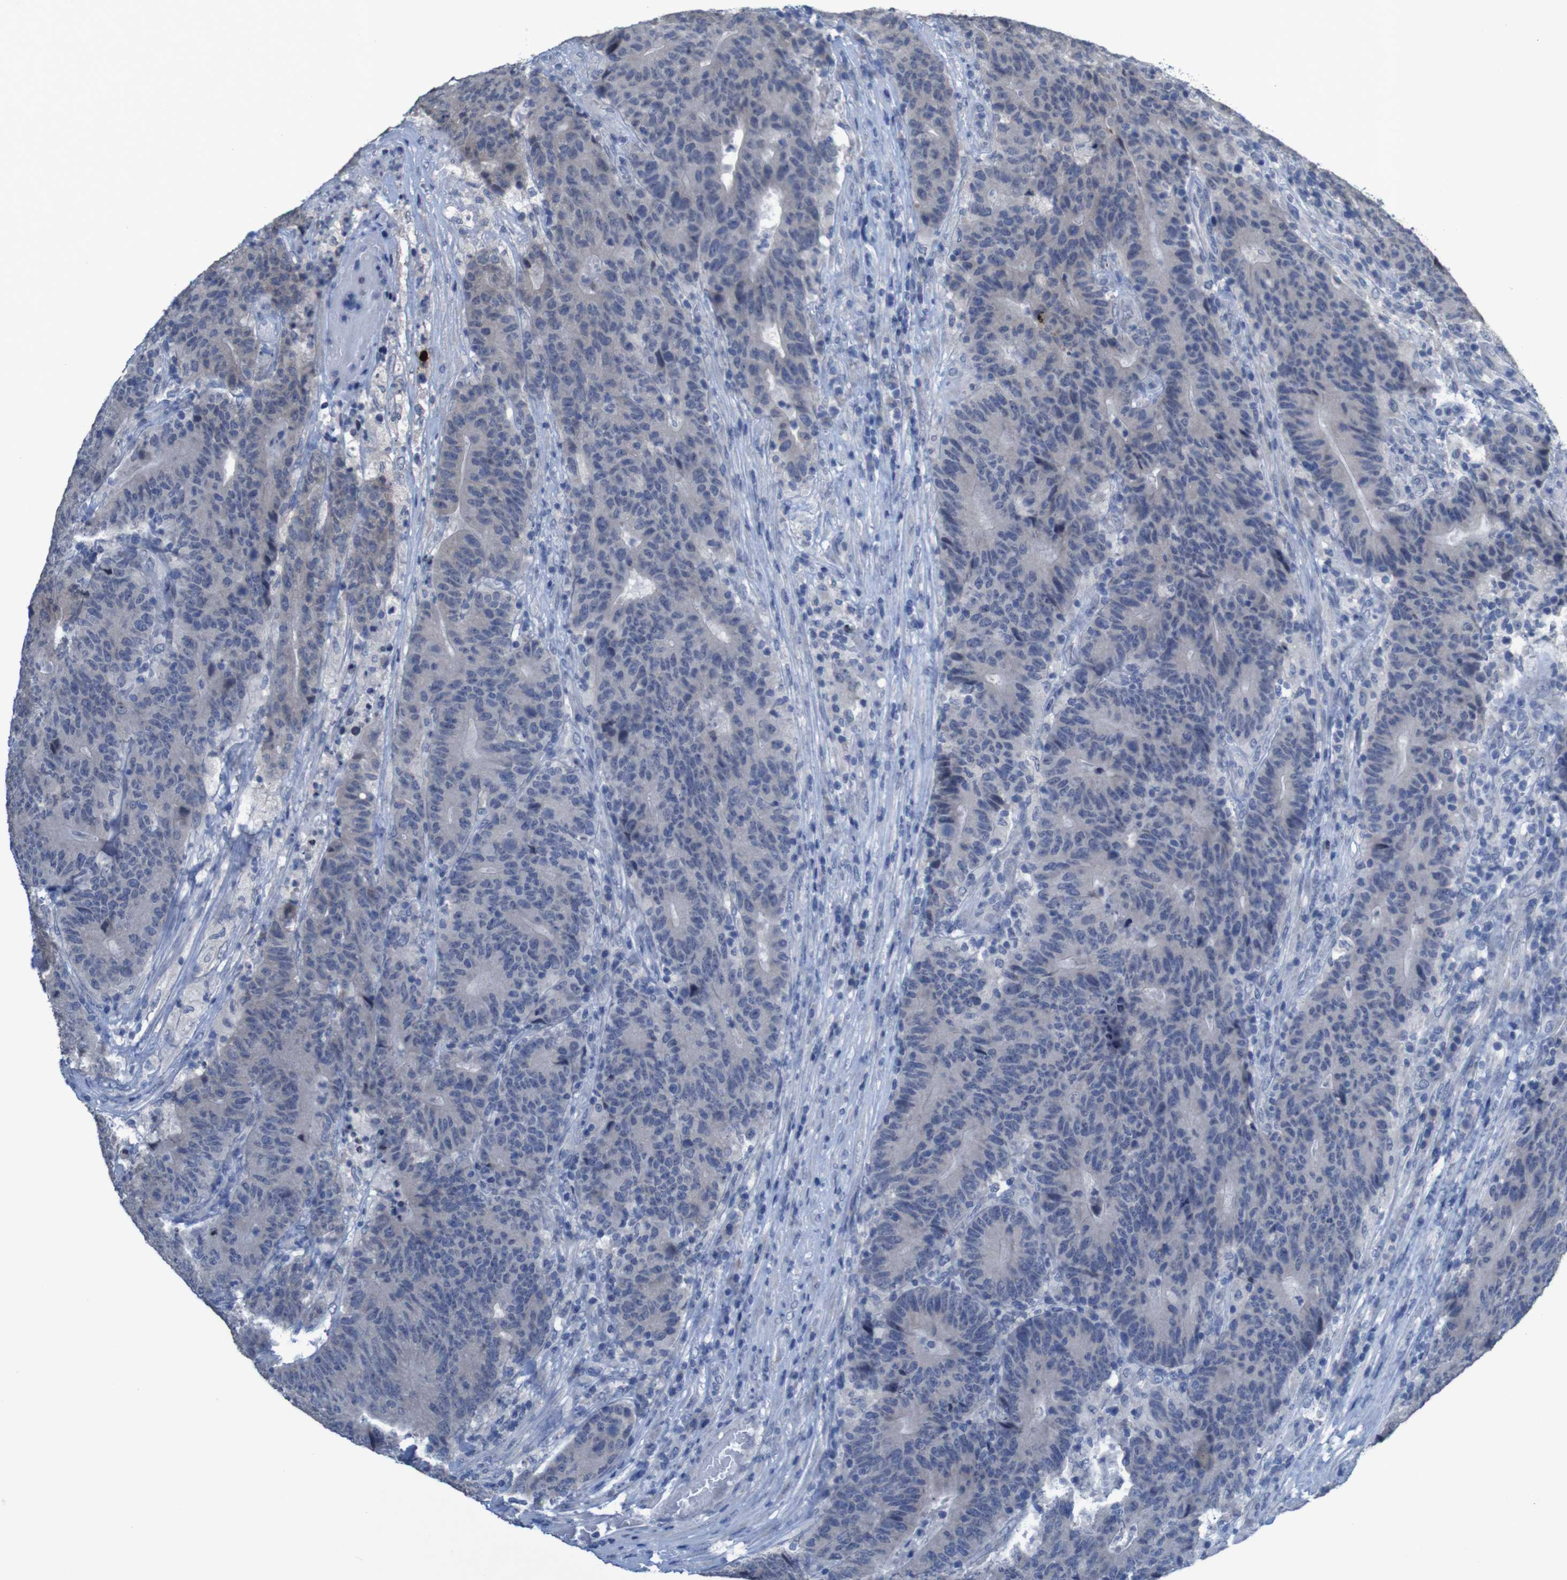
{"staining": {"intensity": "negative", "quantity": "none", "location": "none"}, "tissue": "colorectal cancer", "cell_type": "Tumor cells", "image_type": "cancer", "snomed": [{"axis": "morphology", "description": "Normal tissue, NOS"}, {"axis": "morphology", "description": "Adenocarcinoma, NOS"}, {"axis": "topography", "description": "Colon"}], "caption": "Adenocarcinoma (colorectal) was stained to show a protein in brown. There is no significant staining in tumor cells.", "gene": "CLDN18", "patient": {"sex": "female", "age": 75}}